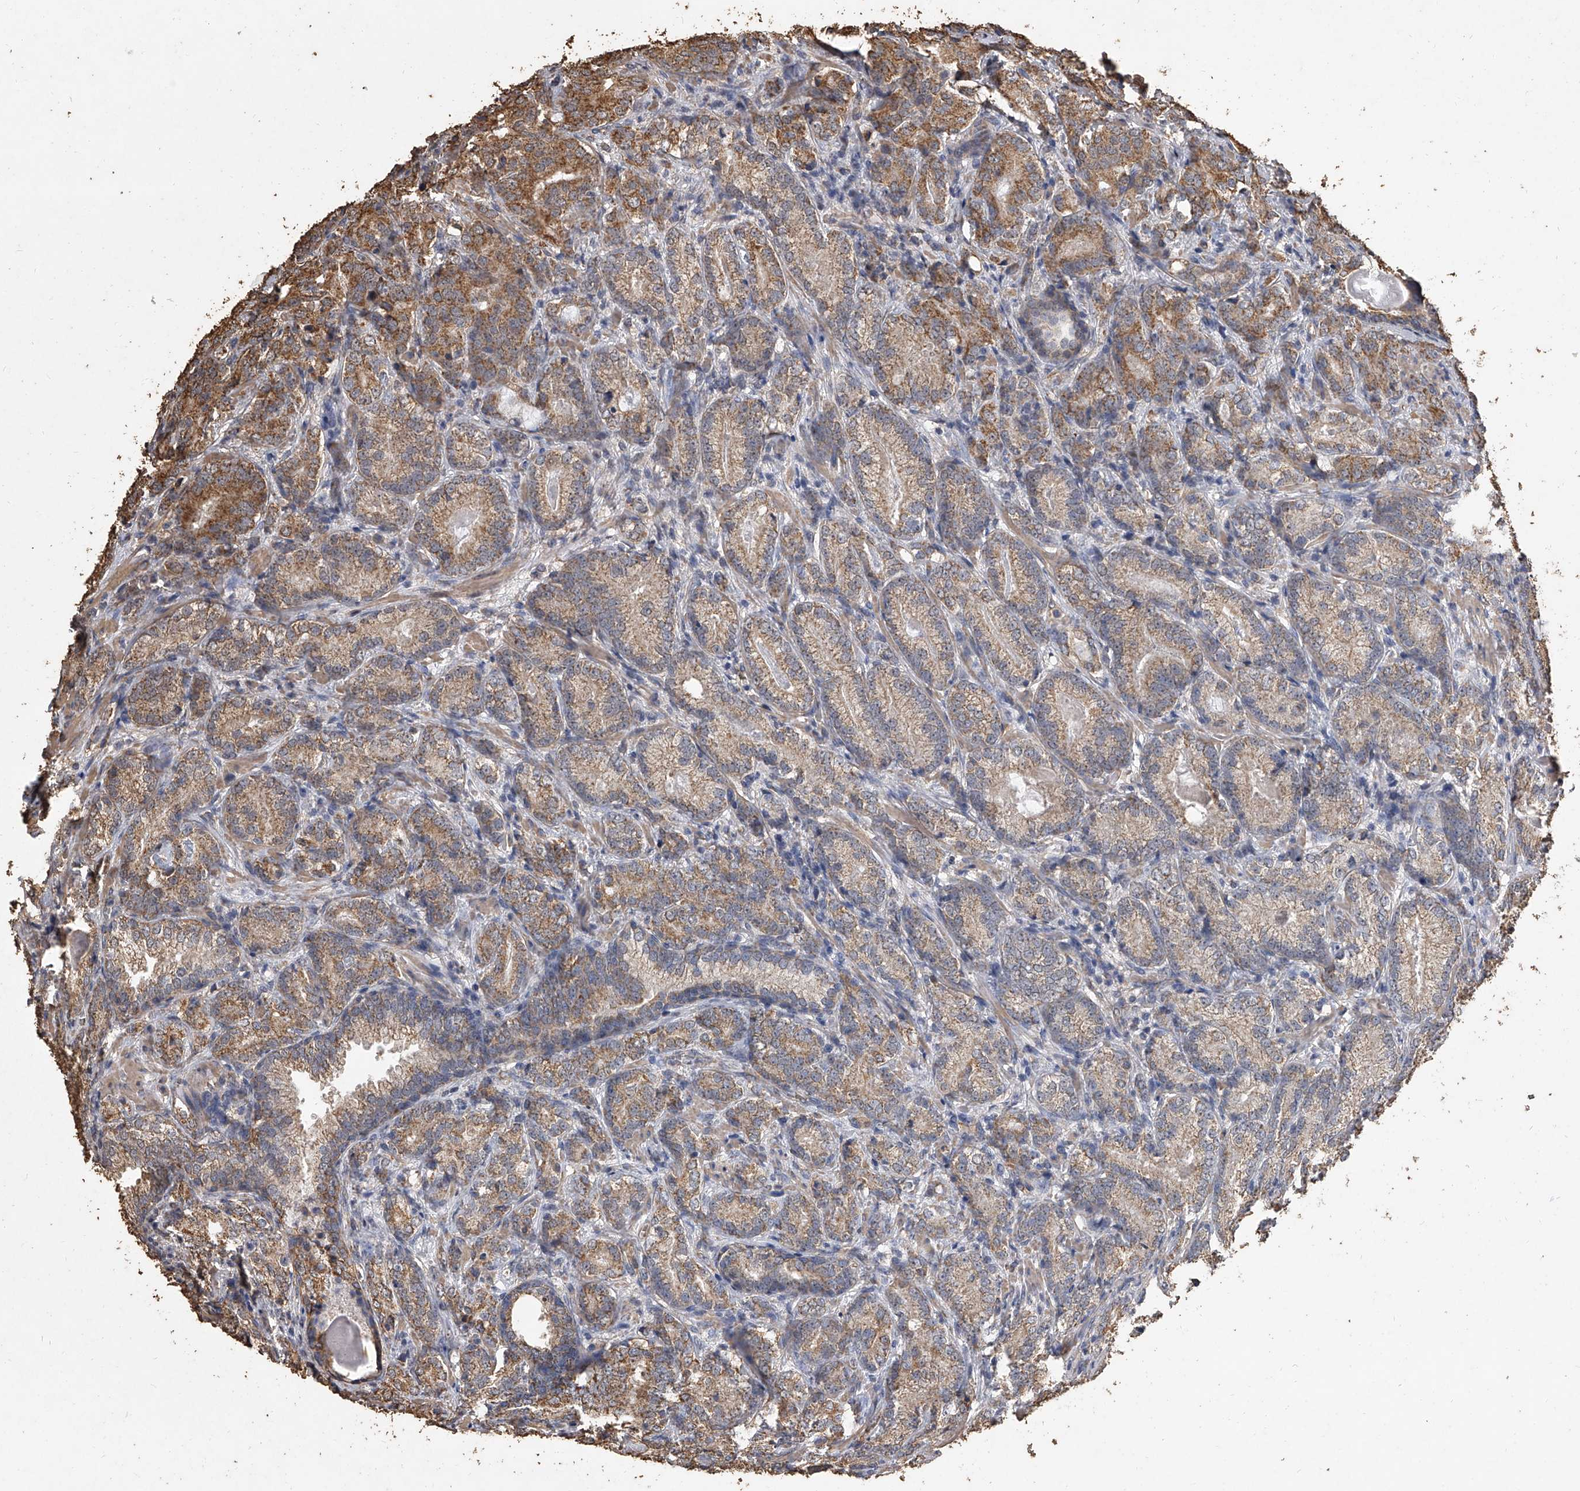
{"staining": {"intensity": "moderate", "quantity": ">75%", "location": "cytoplasmic/membranous"}, "tissue": "prostate cancer", "cell_type": "Tumor cells", "image_type": "cancer", "snomed": [{"axis": "morphology", "description": "Adenocarcinoma, High grade"}, {"axis": "topography", "description": "Prostate"}], "caption": "This photomicrograph shows IHC staining of human prostate cancer, with medium moderate cytoplasmic/membranous positivity in approximately >75% of tumor cells.", "gene": "MRPL28", "patient": {"sex": "male", "age": 66}}